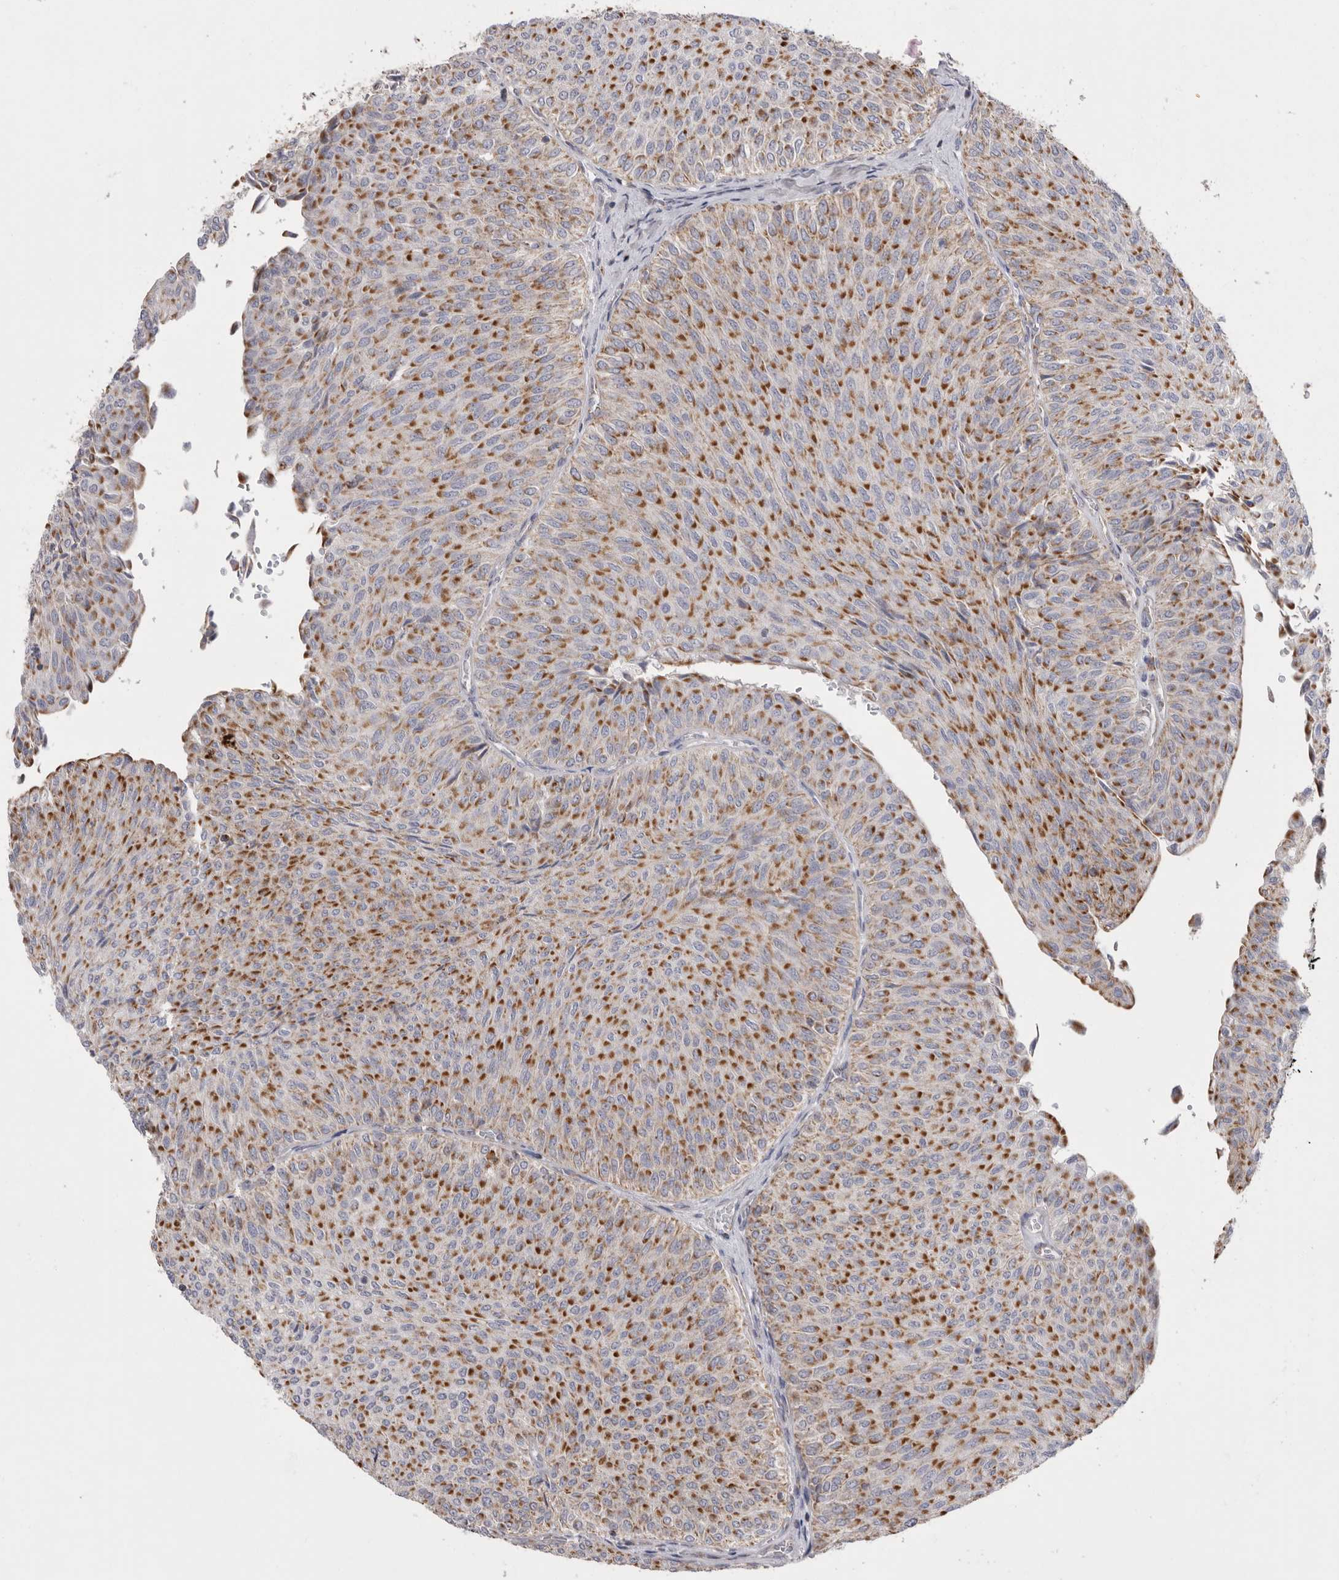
{"staining": {"intensity": "moderate", "quantity": ">75%", "location": "cytoplasmic/membranous"}, "tissue": "urothelial cancer", "cell_type": "Tumor cells", "image_type": "cancer", "snomed": [{"axis": "morphology", "description": "Urothelial carcinoma, Low grade"}, {"axis": "topography", "description": "Urinary bladder"}], "caption": "Protein staining of urothelial cancer tissue displays moderate cytoplasmic/membranous expression in approximately >75% of tumor cells.", "gene": "VDAC3", "patient": {"sex": "male", "age": 78}}